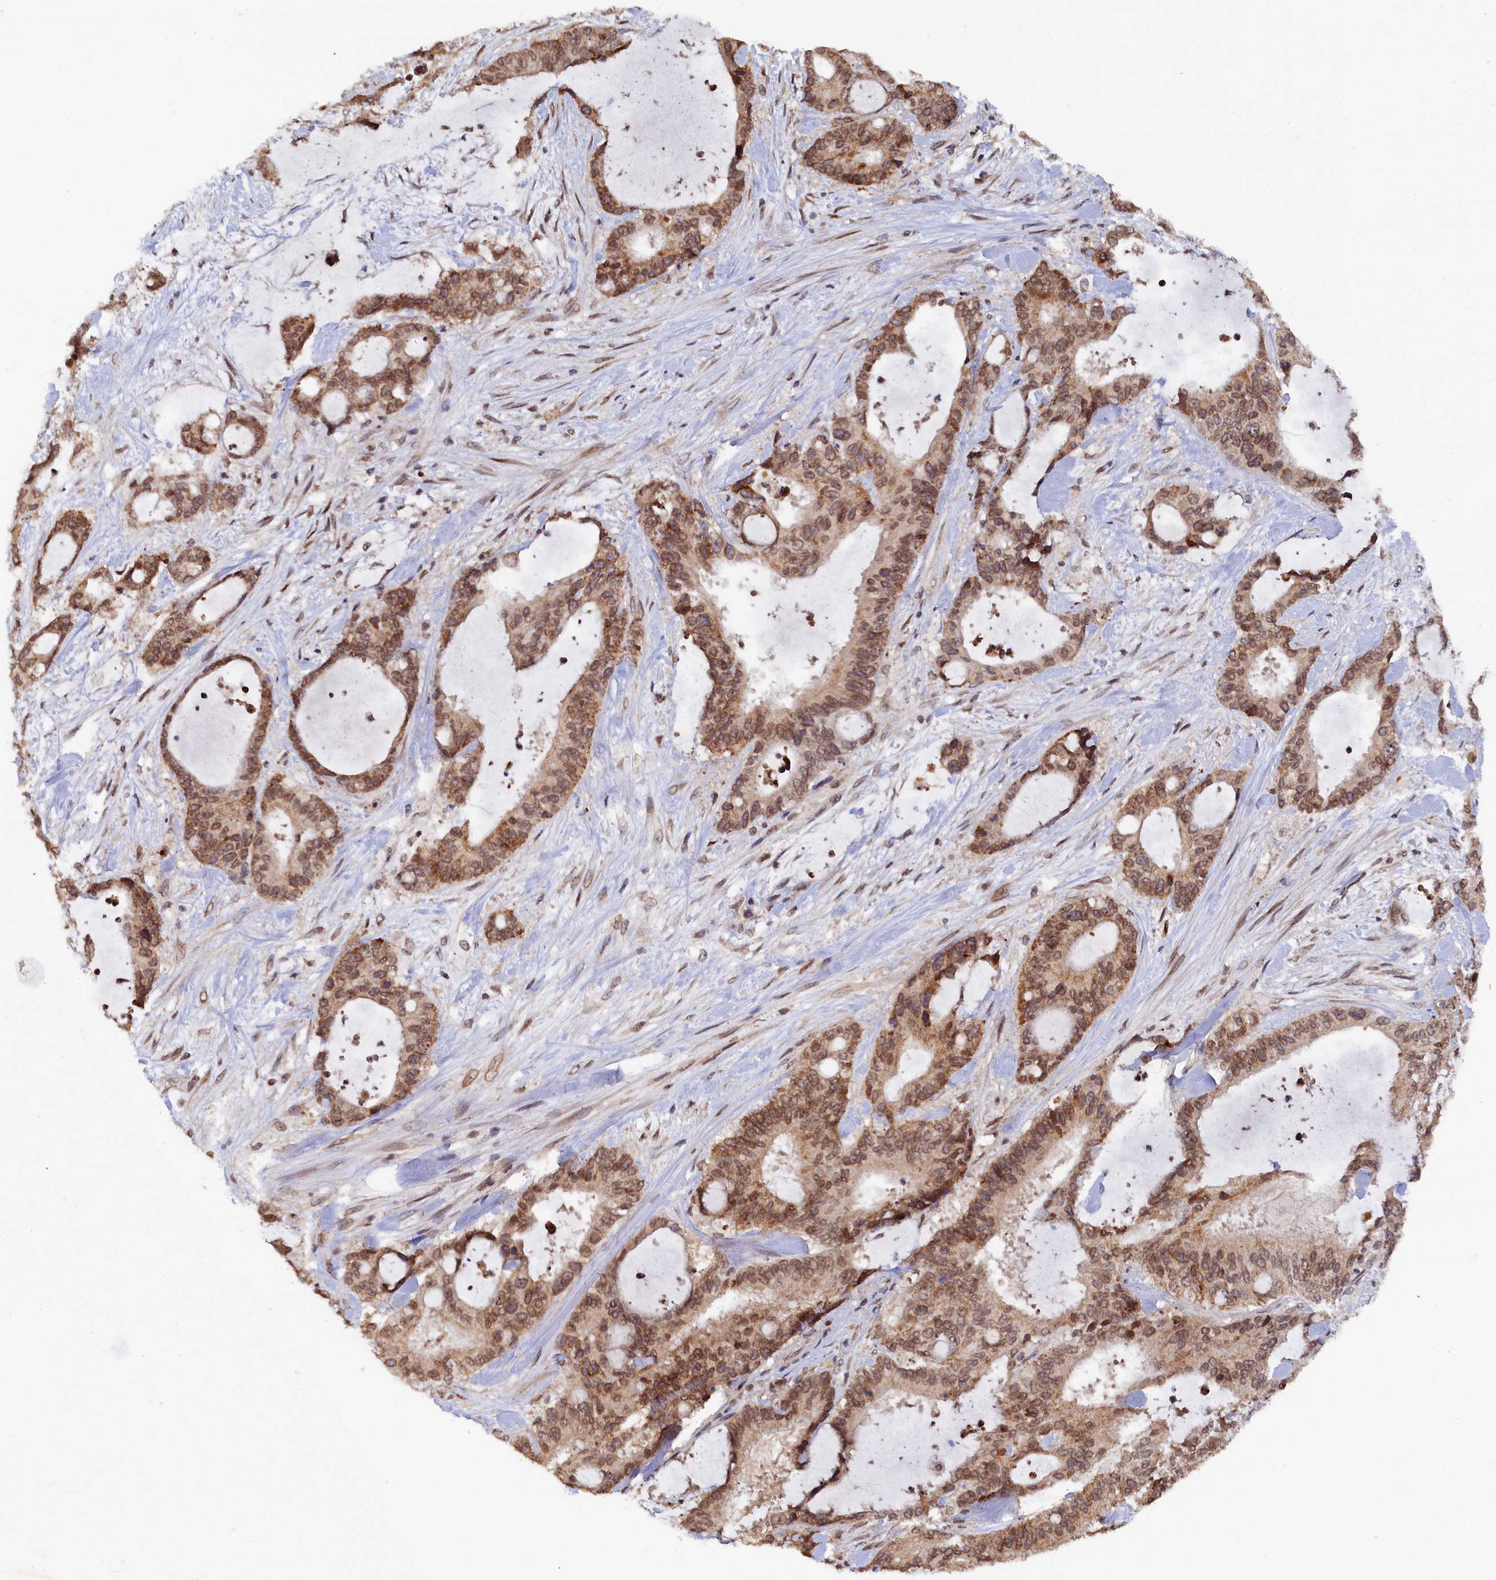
{"staining": {"intensity": "moderate", "quantity": ">75%", "location": "cytoplasmic/membranous,nuclear"}, "tissue": "liver cancer", "cell_type": "Tumor cells", "image_type": "cancer", "snomed": [{"axis": "morphology", "description": "Normal tissue, NOS"}, {"axis": "morphology", "description": "Cholangiocarcinoma"}, {"axis": "topography", "description": "Liver"}, {"axis": "topography", "description": "Peripheral nerve tissue"}], "caption": "An image showing moderate cytoplasmic/membranous and nuclear staining in about >75% of tumor cells in liver cancer, as visualized by brown immunohistochemical staining.", "gene": "ANKEF1", "patient": {"sex": "female", "age": 73}}